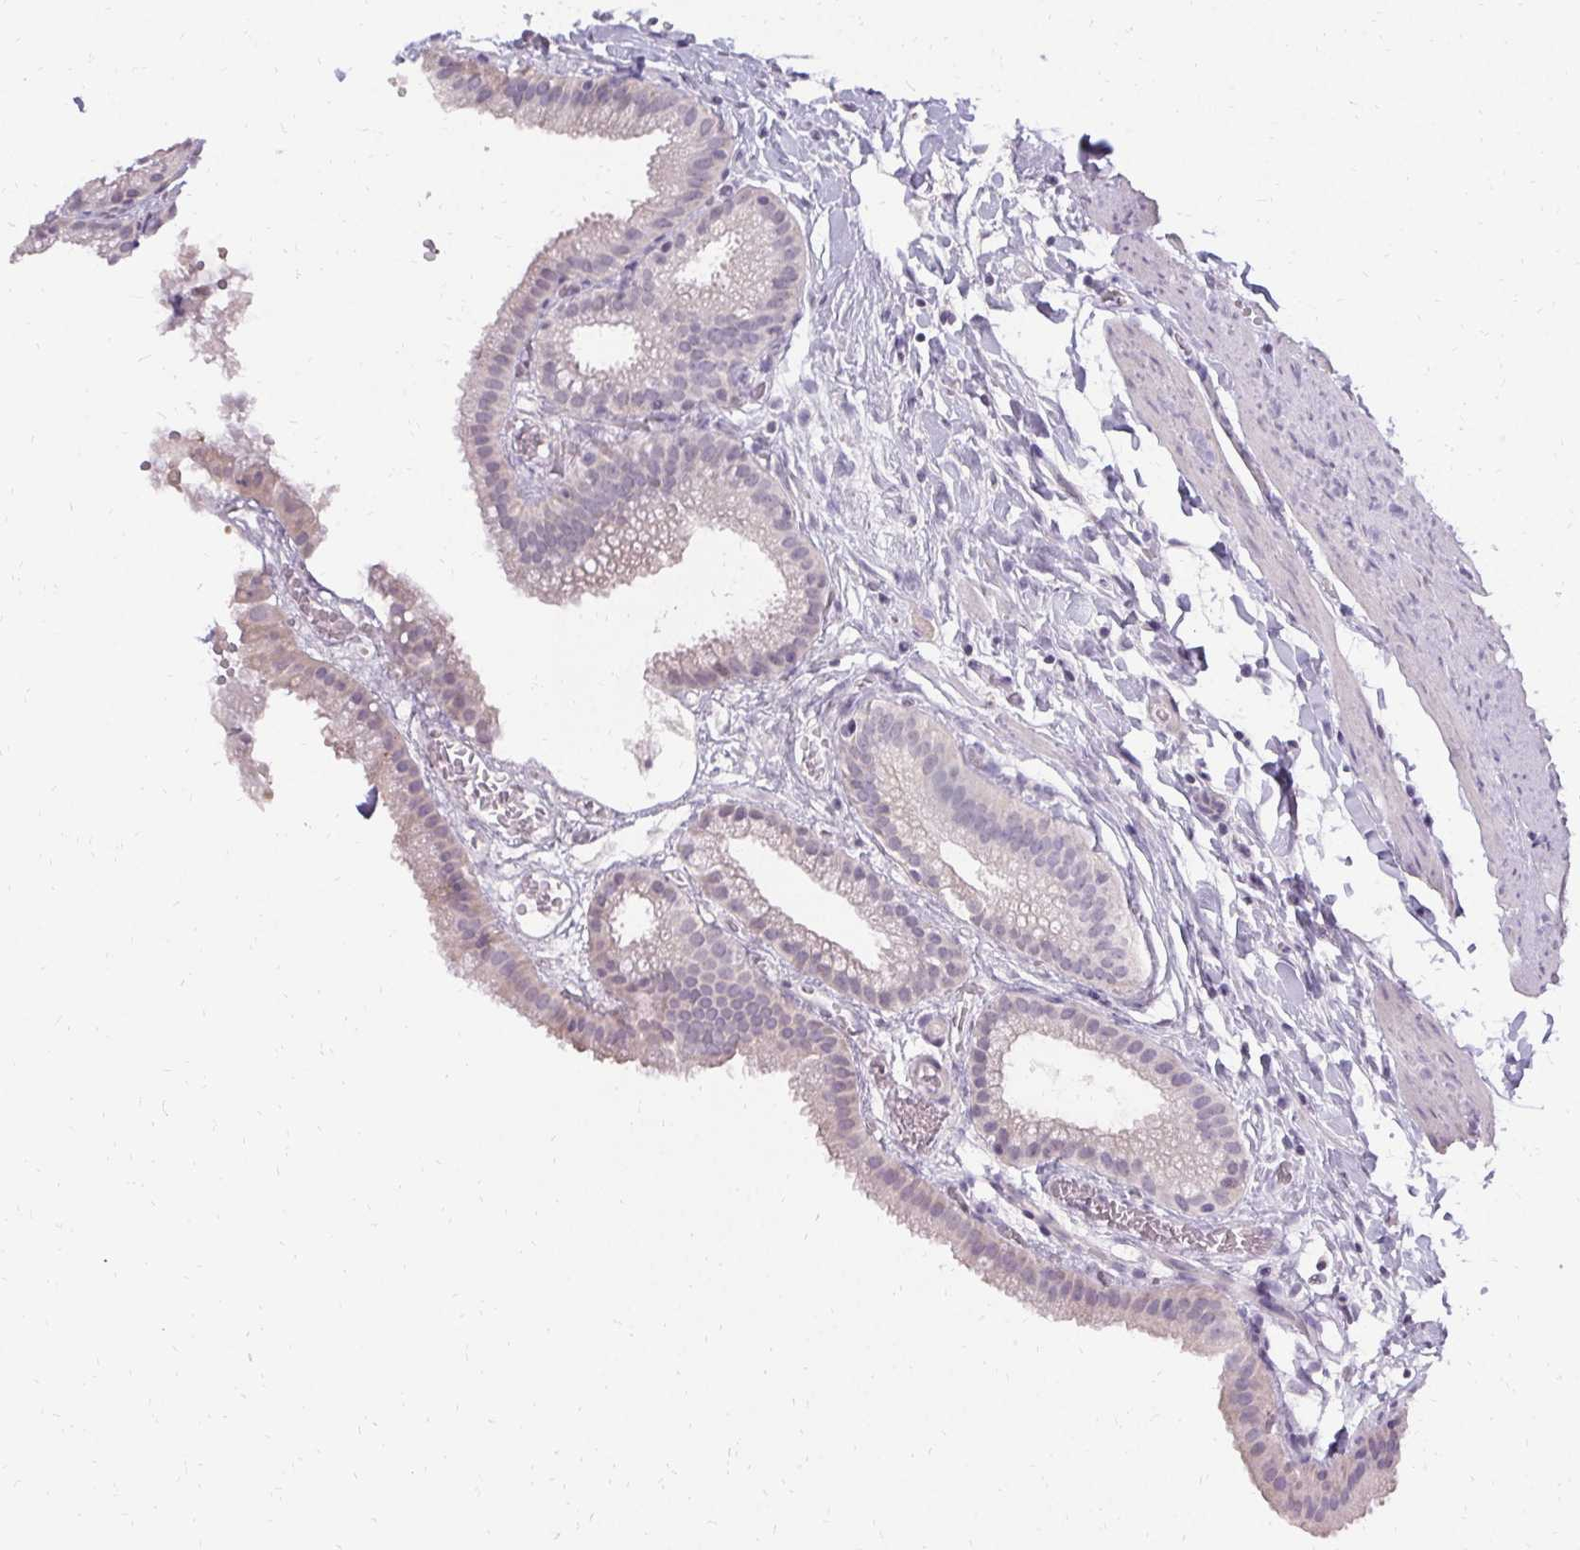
{"staining": {"intensity": "negative", "quantity": "none", "location": "none"}, "tissue": "gallbladder", "cell_type": "Glandular cells", "image_type": "normal", "snomed": [{"axis": "morphology", "description": "Normal tissue, NOS"}, {"axis": "topography", "description": "Gallbladder"}], "caption": "High power microscopy photomicrograph of an immunohistochemistry (IHC) photomicrograph of unremarkable gallbladder, revealing no significant expression in glandular cells. (Stains: DAB (3,3'-diaminobenzidine) immunohistochemistry with hematoxylin counter stain, Microscopy: brightfield microscopy at high magnification).", "gene": "PMEL", "patient": {"sex": "female", "age": 63}}